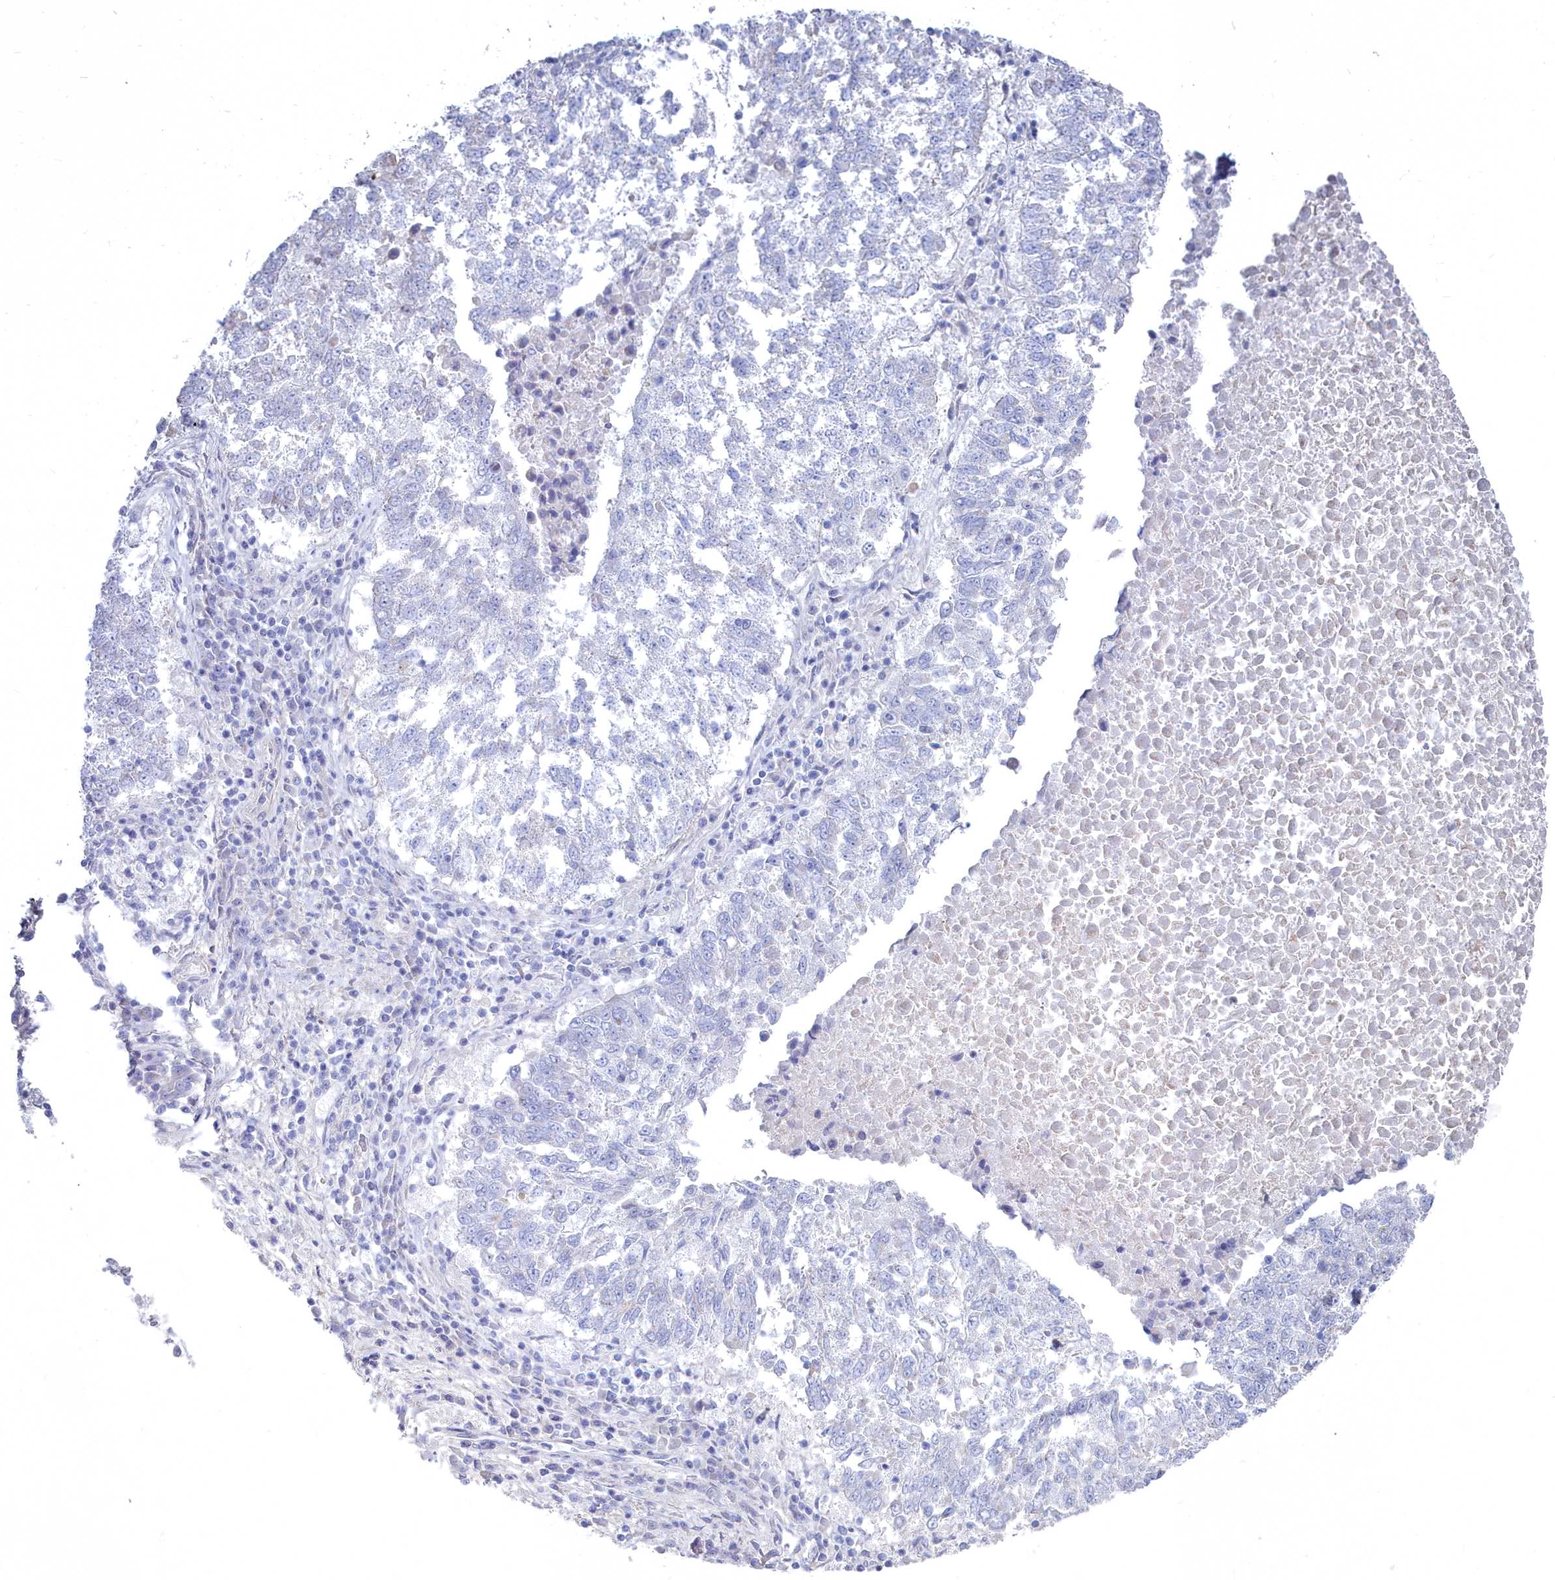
{"staining": {"intensity": "negative", "quantity": "none", "location": "none"}, "tissue": "lung cancer", "cell_type": "Tumor cells", "image_type": "cancer", "snomed": [{"axis": "morphology", "description": "Squamous cell carcinoma, NOS"}, {"axis": "topography", "description": "Lung"}], "caption": "High magnification brightfield microscopy of squamous cell carcinoma (lung) stained with DAB (3,3'-diaminobenzidine) (brown) and counterstained with hematoxylin (blue): tumor cells show no significant positivity.", "gene": "SHISAL2A", "patient": {"sex": "male", "age": 73}}